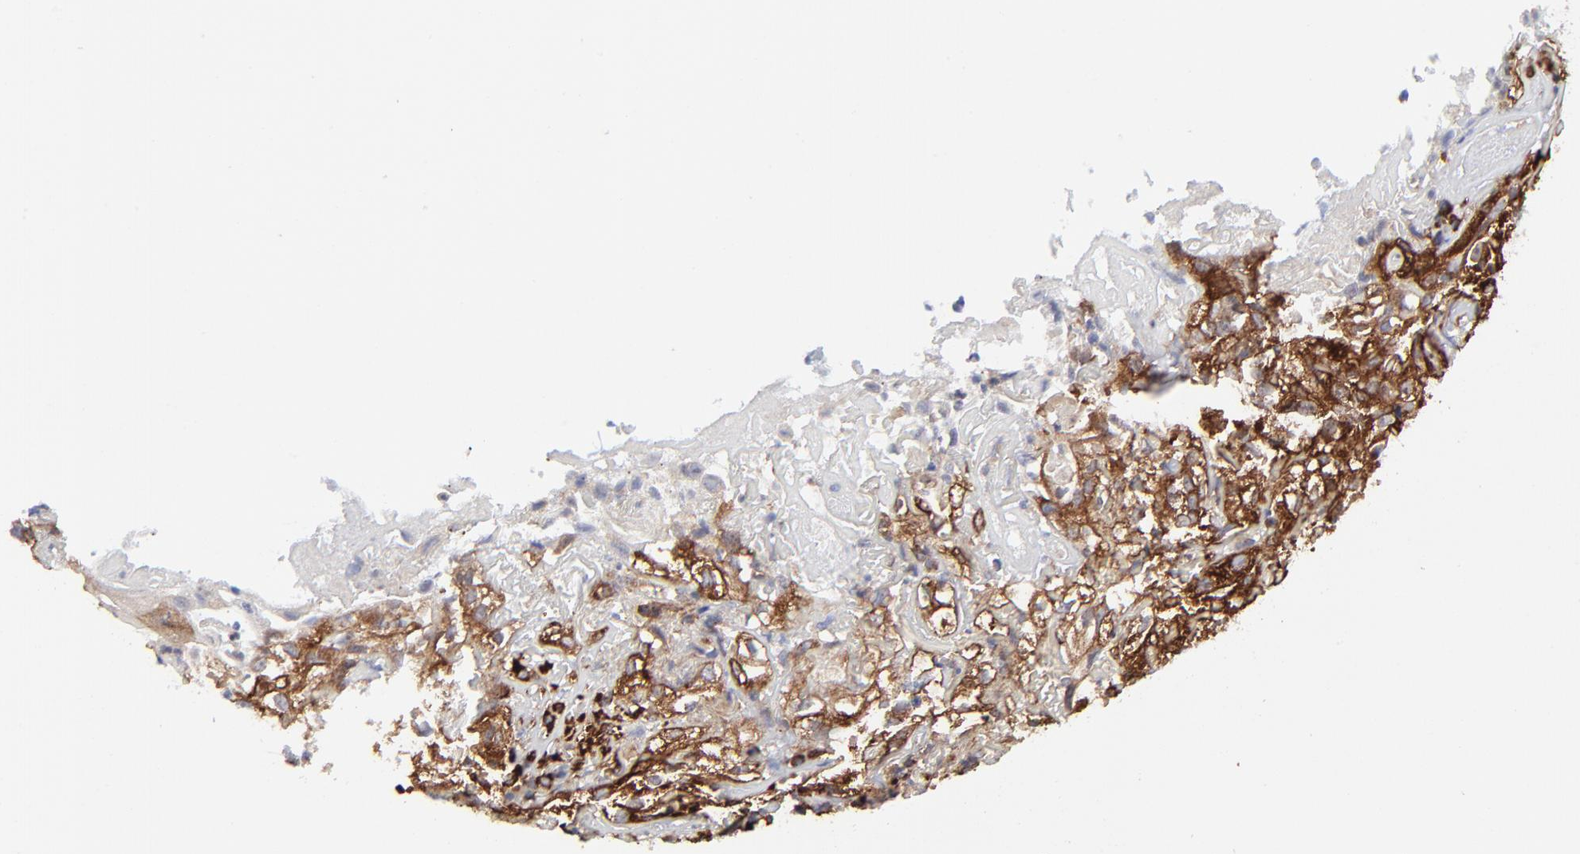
{"staining": {"intensity": "moderate", "quantity": ">75%", "location": "cytoplasmic/membranous"}, "tissue": "skin cancer", "cell_type": "Tumor cells", "image_type": "cancer", "snomed": [{"axis": "morphology", "description": "Squamous cell carcinoma, NOS"}, {"axis": "topography", "description": "Skin"}], "caption": "Protein positivity by IHC displays moderate cytoplasmic/membranous positivity in about >75% of tumor cells in skin cancer. (brown staining indicates protein expression, while blue staining denotes nuclei).", "gene": "EIF2AK2", "patient": {"sex": "male", "age": 65}}